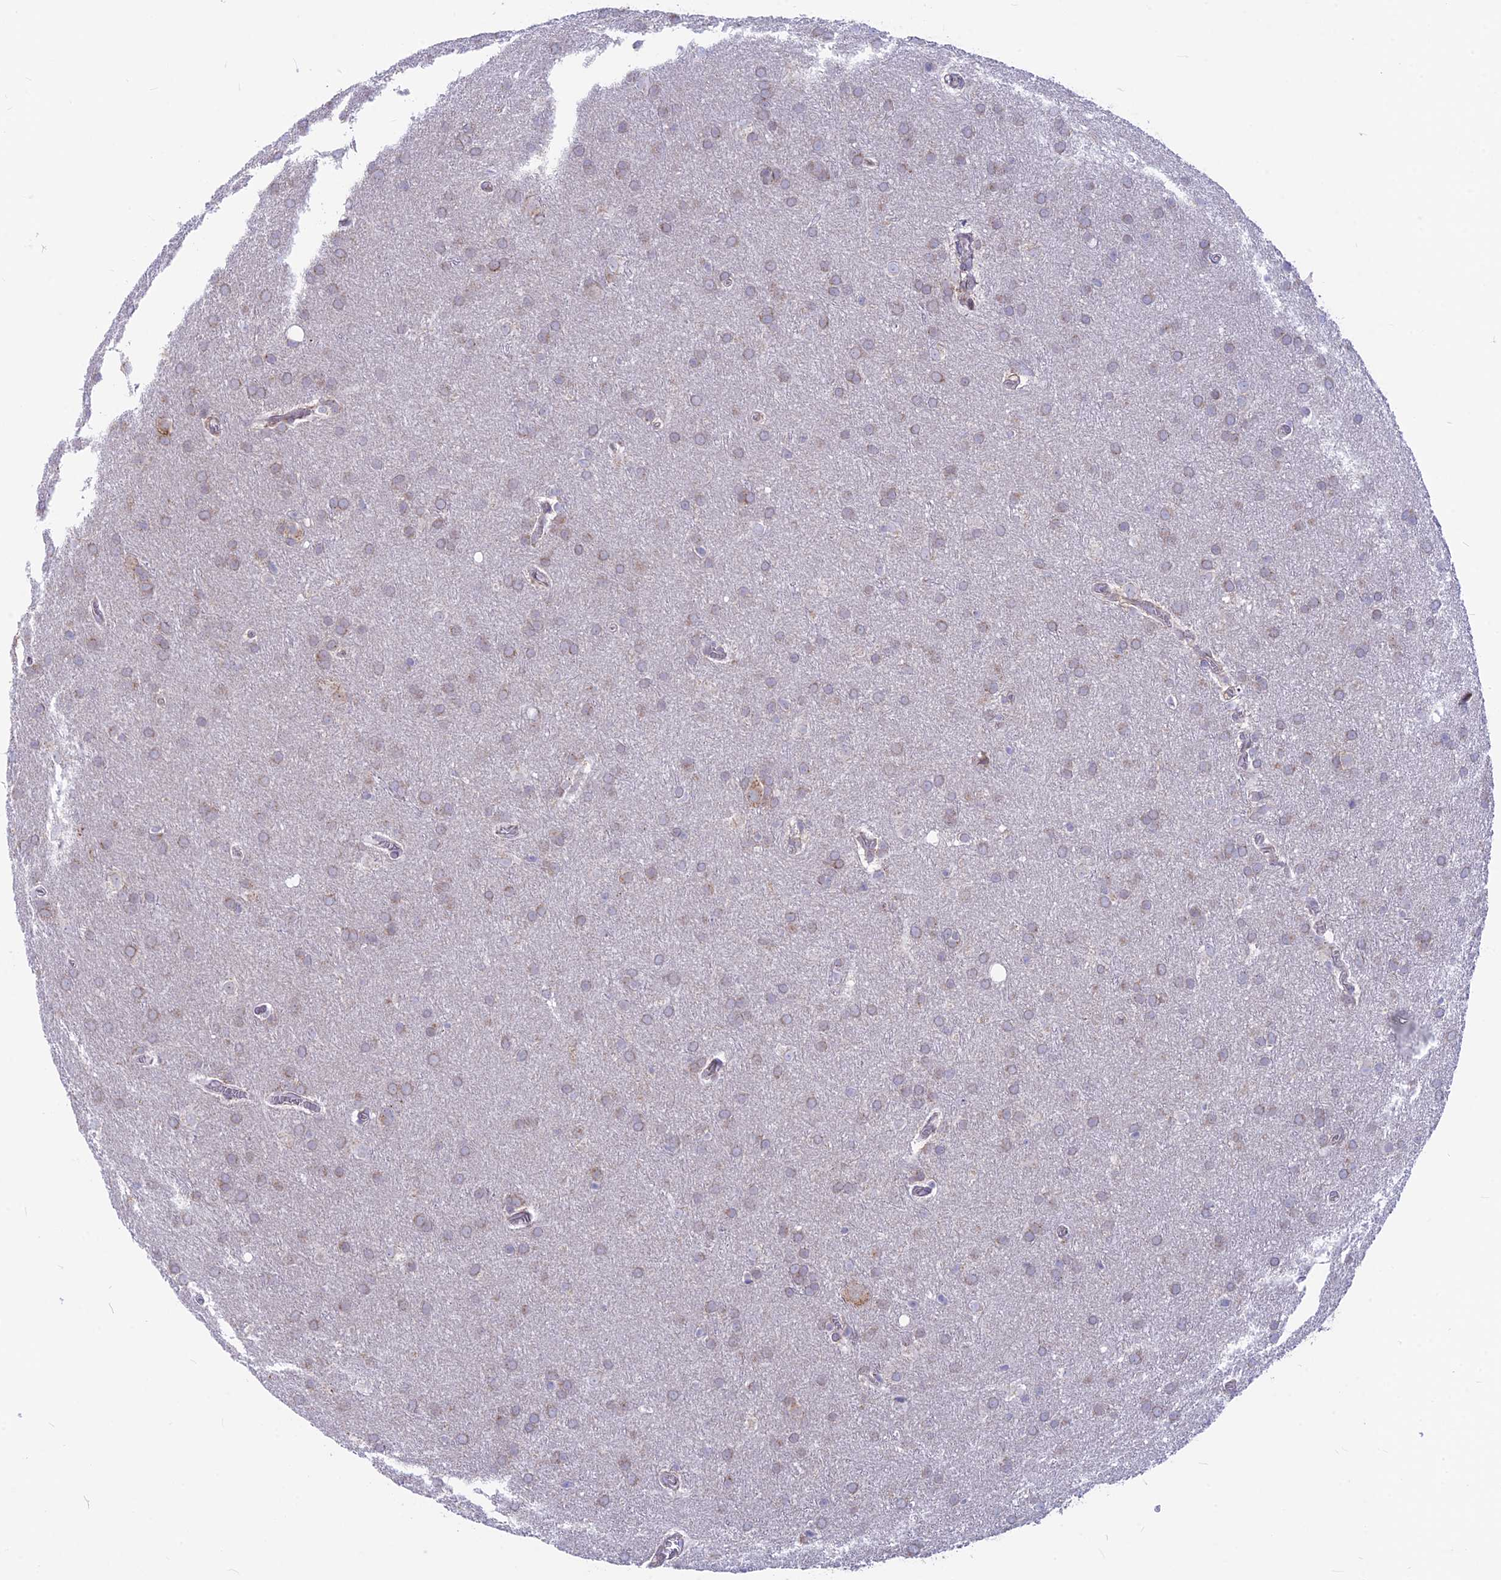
{"staining": {"intensity": "weak", "quantity": "25%-75%", "location": "cytoplasmic/membranous"}, "tissue": "glioma", "cell_type": "Tumor cells", "image_type": "cancer", "snomed": [{"axis": "morphology", "description": "Glioma, malignant, Low grade"}, {"axis": "topography", "description": "Brain"}], "caption": "Immunohistochemical staining of malignant glioma (low-grade) displays low levels of weak cytoplasmic/membranous expression in approximately 25%-75% of tumor cells.", "gene": "PLAC9", "patient": {"sex": "female", "age": 32}}